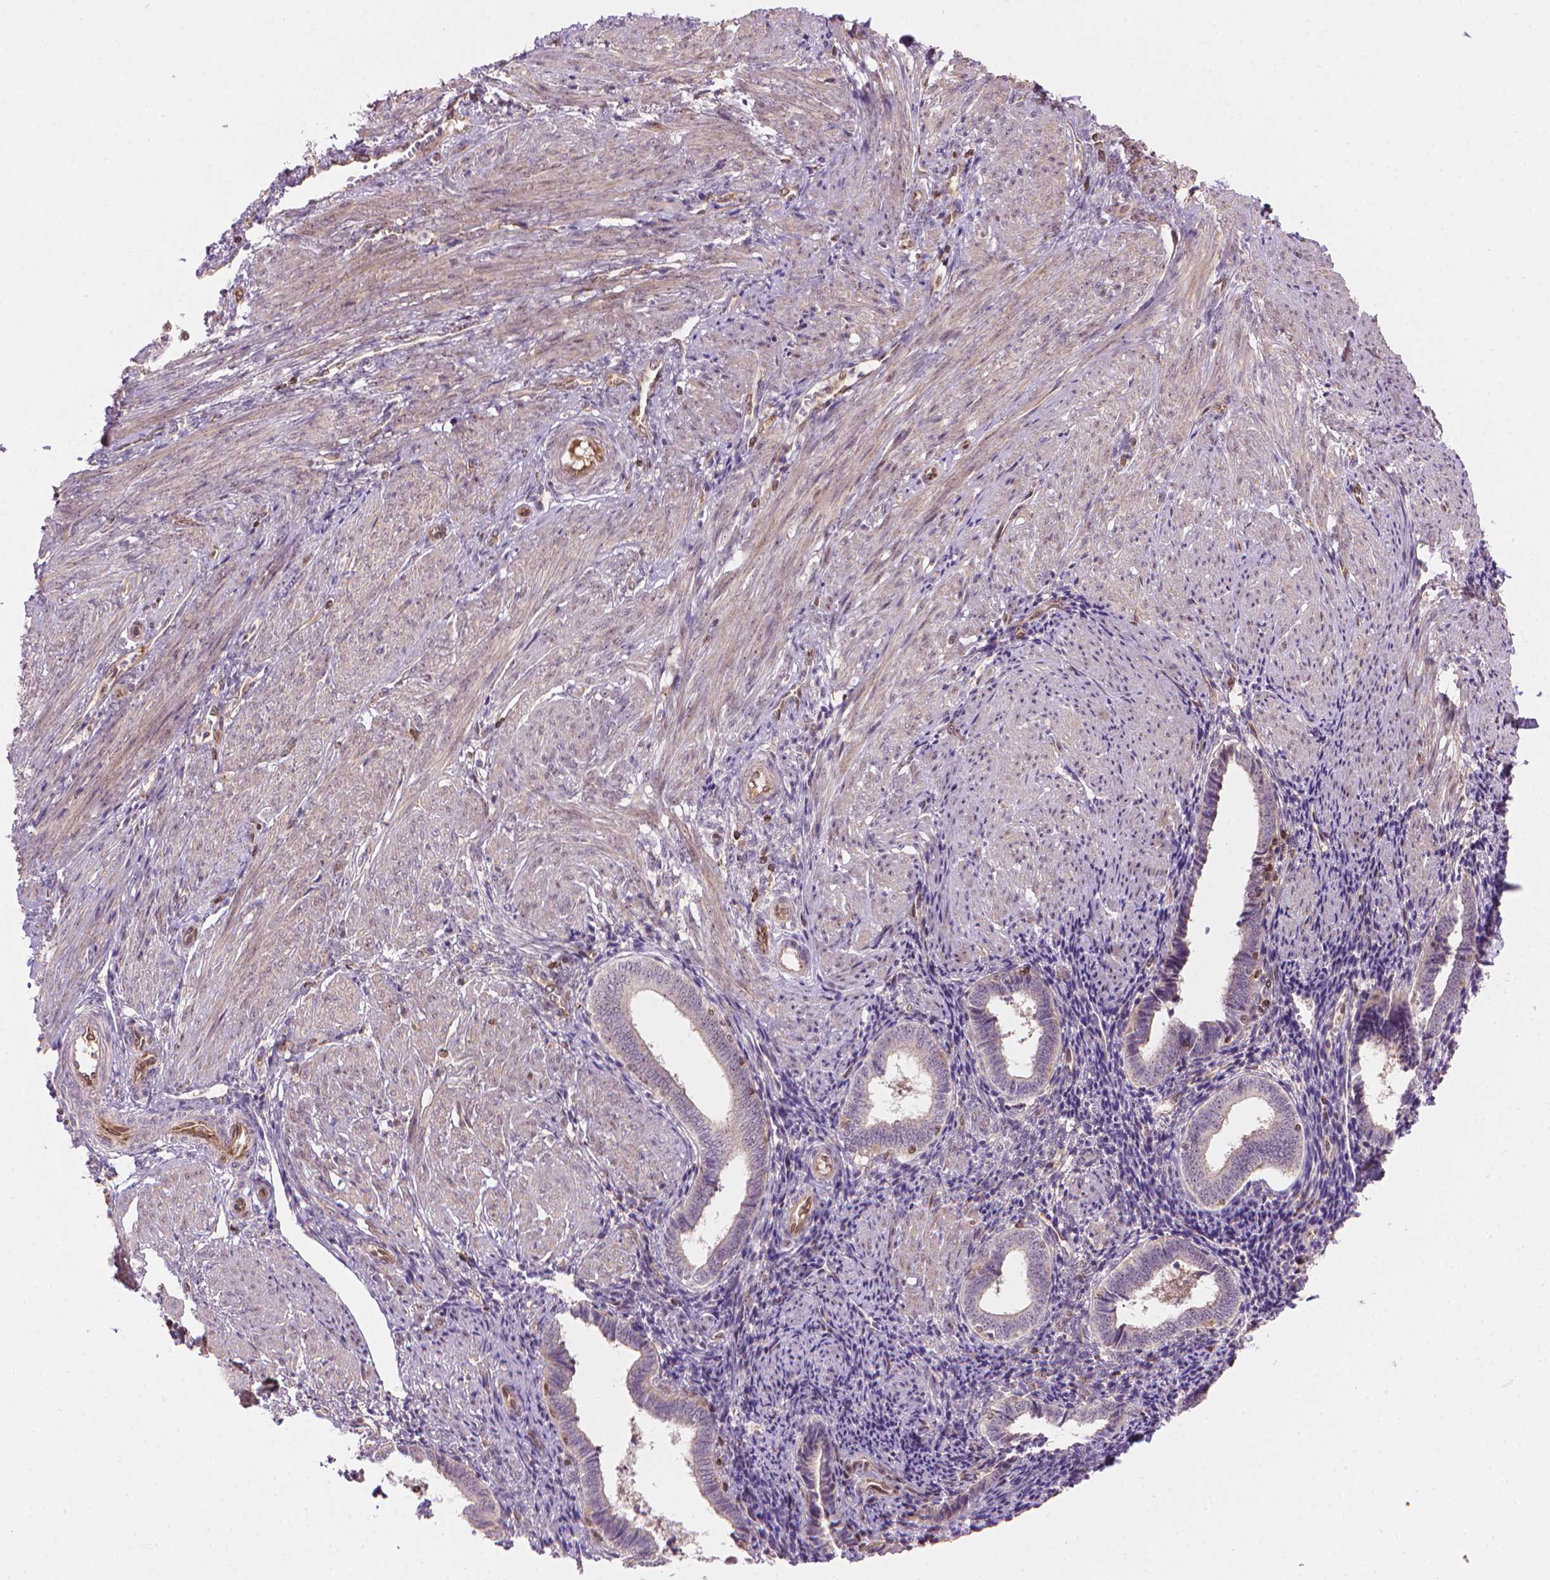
{"staining": {"intensity": "negative", "quantity": "none", "location": "none"}, "tissue": "endometrium", "cell_type": "Cells in endometrial stroma", "image_type": "normal", "snomed": [{"axis": "morphology", "description": "Normal tissue, NOS"}, {"axis": "topography", "description": "Endometrium"}], "caption": "An immunohistochemistry histopathology image of unremarkable endometrium is shown. There is no staining in cells in endometrial stroma of endometrium. (DAB immunohistochemistry with hematoxylin counter stain).", "gene": "SMC2", "patient": {"sex": "female", "age": 42}}